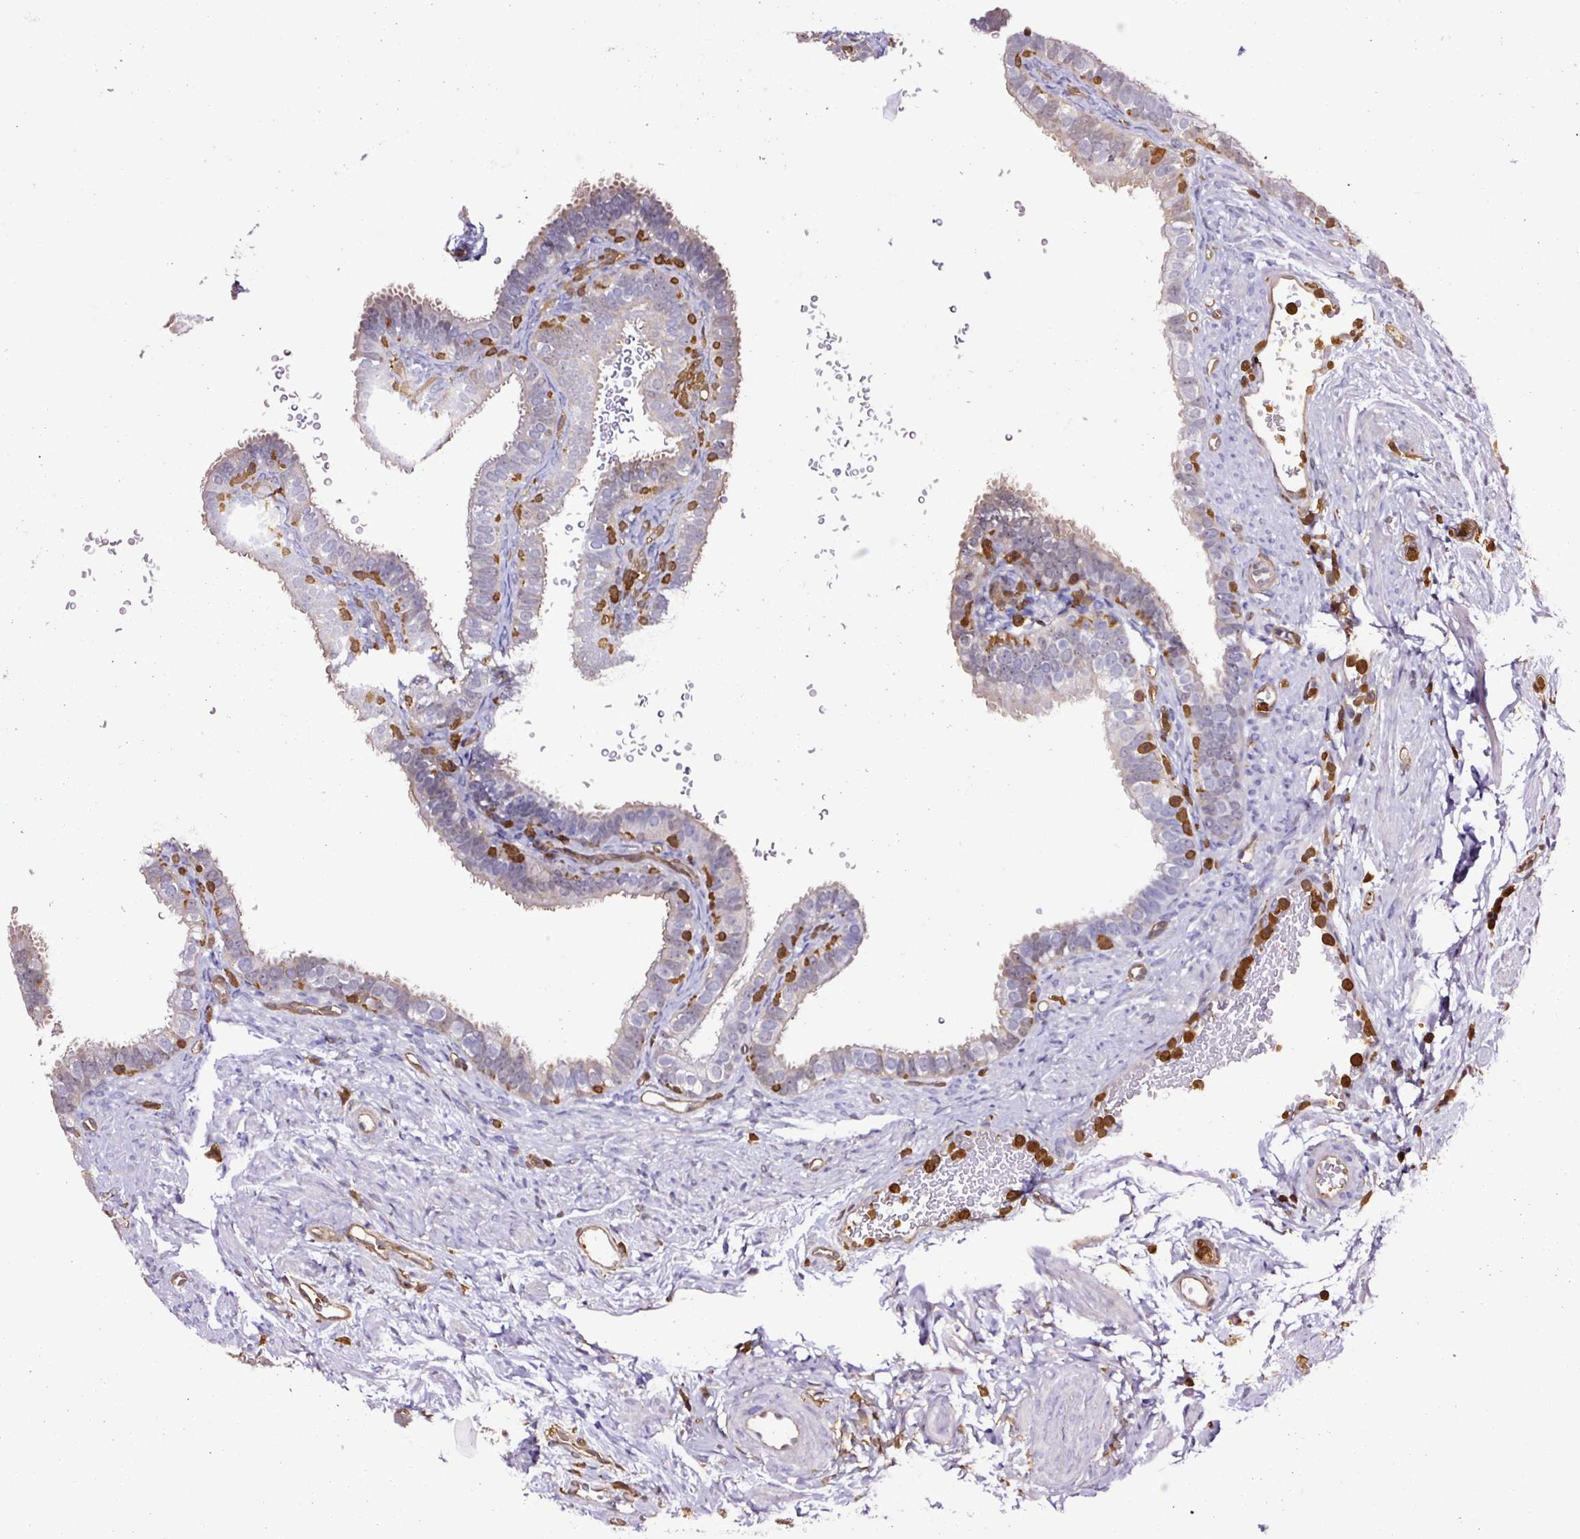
{"staining": {"intensity": "weak", "quantity": "<25%", "location": "cytoplasmic/membranous"}, "tissue": "fallopian tube", "cell_type": "Glandular cells", "image_type": "normal", "snomed": [{"axis": "morphology", "description": "Normal tissue, NOS"}, {"axis": "topography", "description": "Fallopian tube"}], "caption": "High magnification brightfield microscopy of normal fallopian tube stained with DAB (3,3'-diaminobenzidine) (brown) and counterstained with hematoxylin (blue): glandular cells show no significant staining.", "gene": "ARHGDIB", "patient": {"sex": "female", "age": 41}}